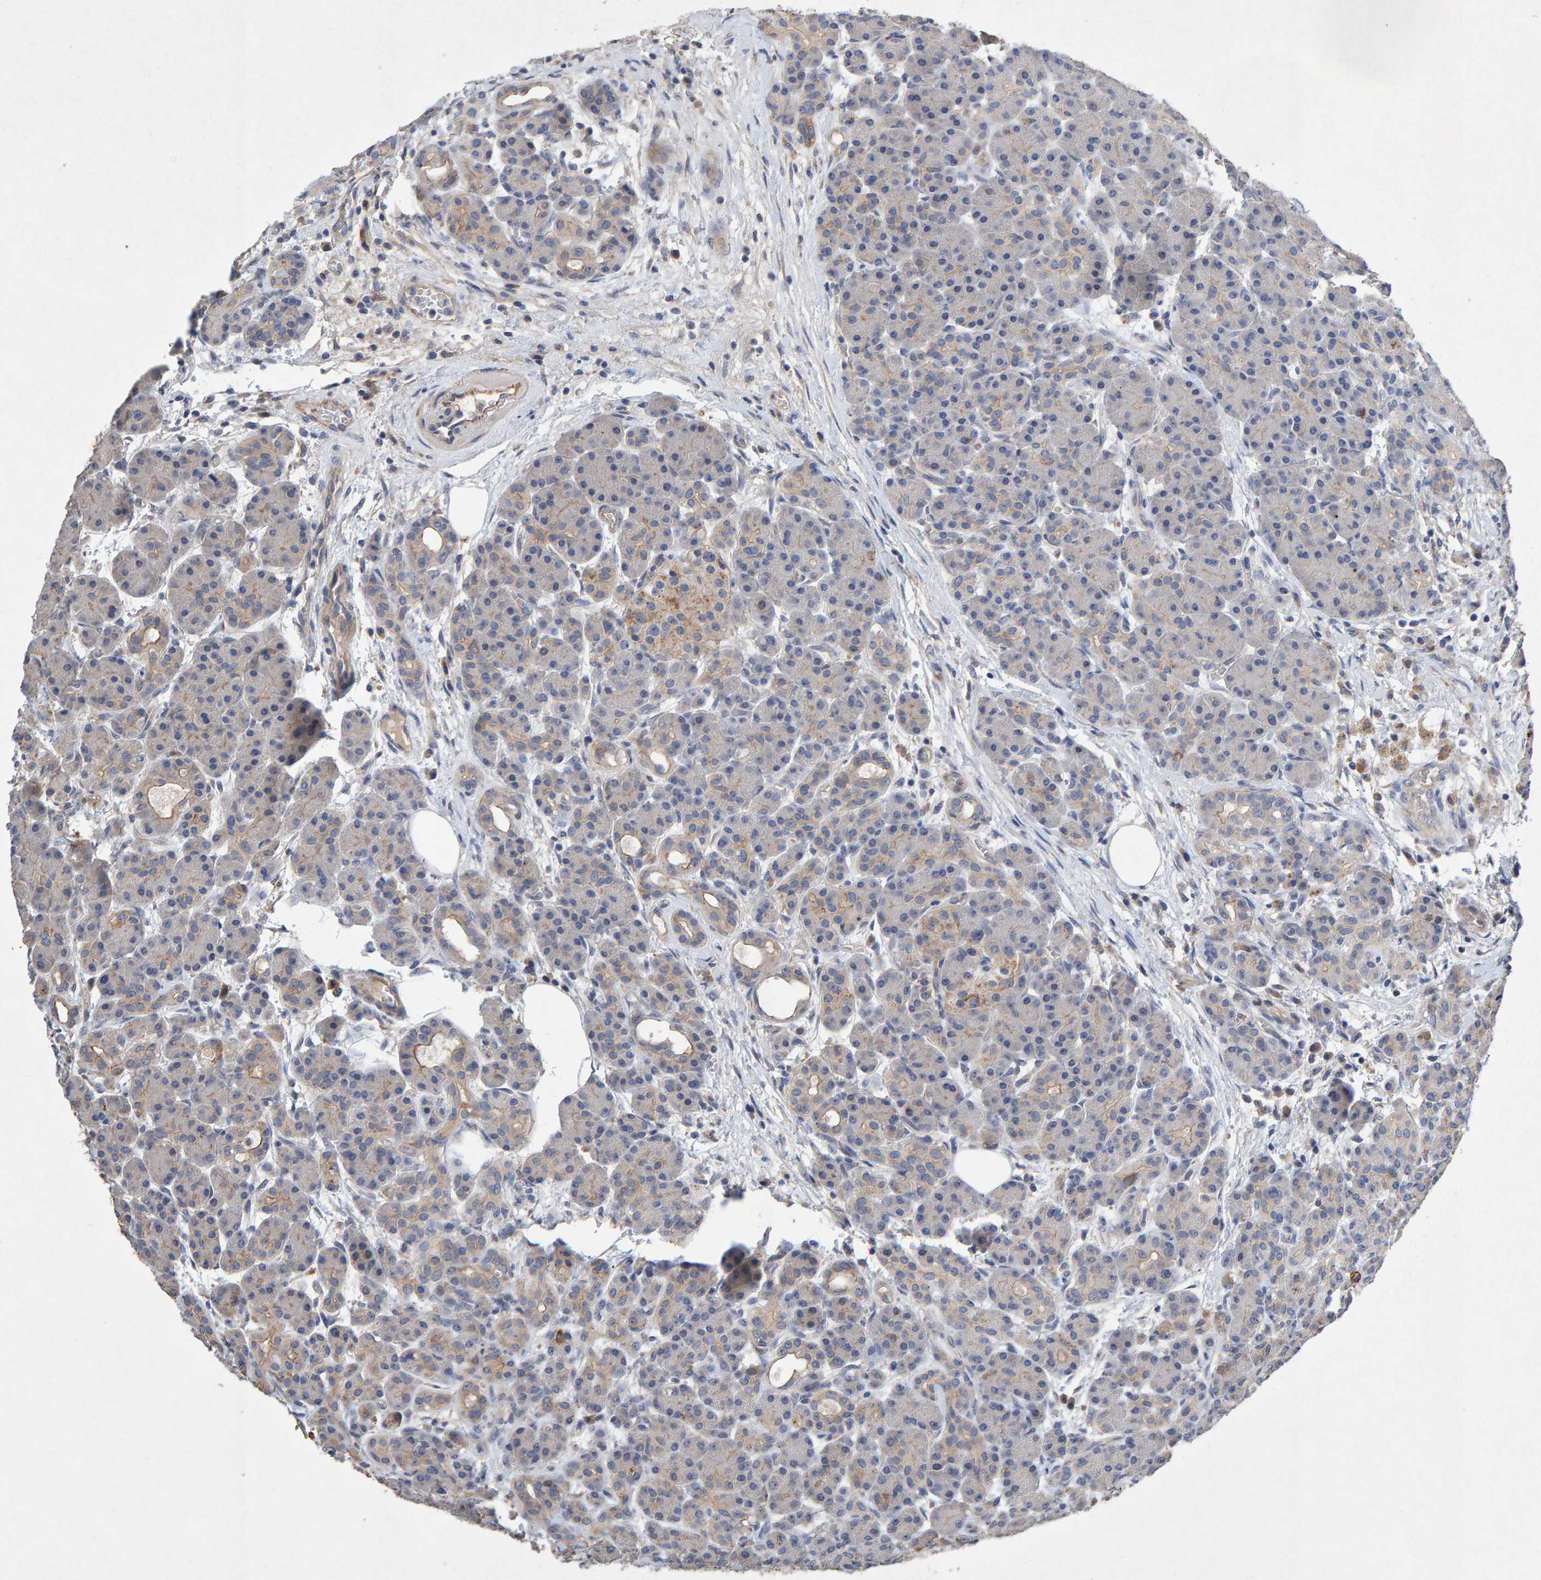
{"staining": {"intensity": "weak", "quantity": "<25%", "location": "cytoplasmic/membranous"}, "tissue": "pancreas", "cell_type": "Exocrine glandular cells", "image_type": "normal", "snomed": [{"axis": "morphology", "description": "Normal tissue, NOS"}, {"axis": "topography", "description": "Pancreas"}], "caption": "A high-resolution micrograph shows IHC staining of benign pancreas, which demonstrates no significant positivity in exocrine glandular cells.", "gene": "EFR3A", "patient": {"sex": "male", "age": 63}}